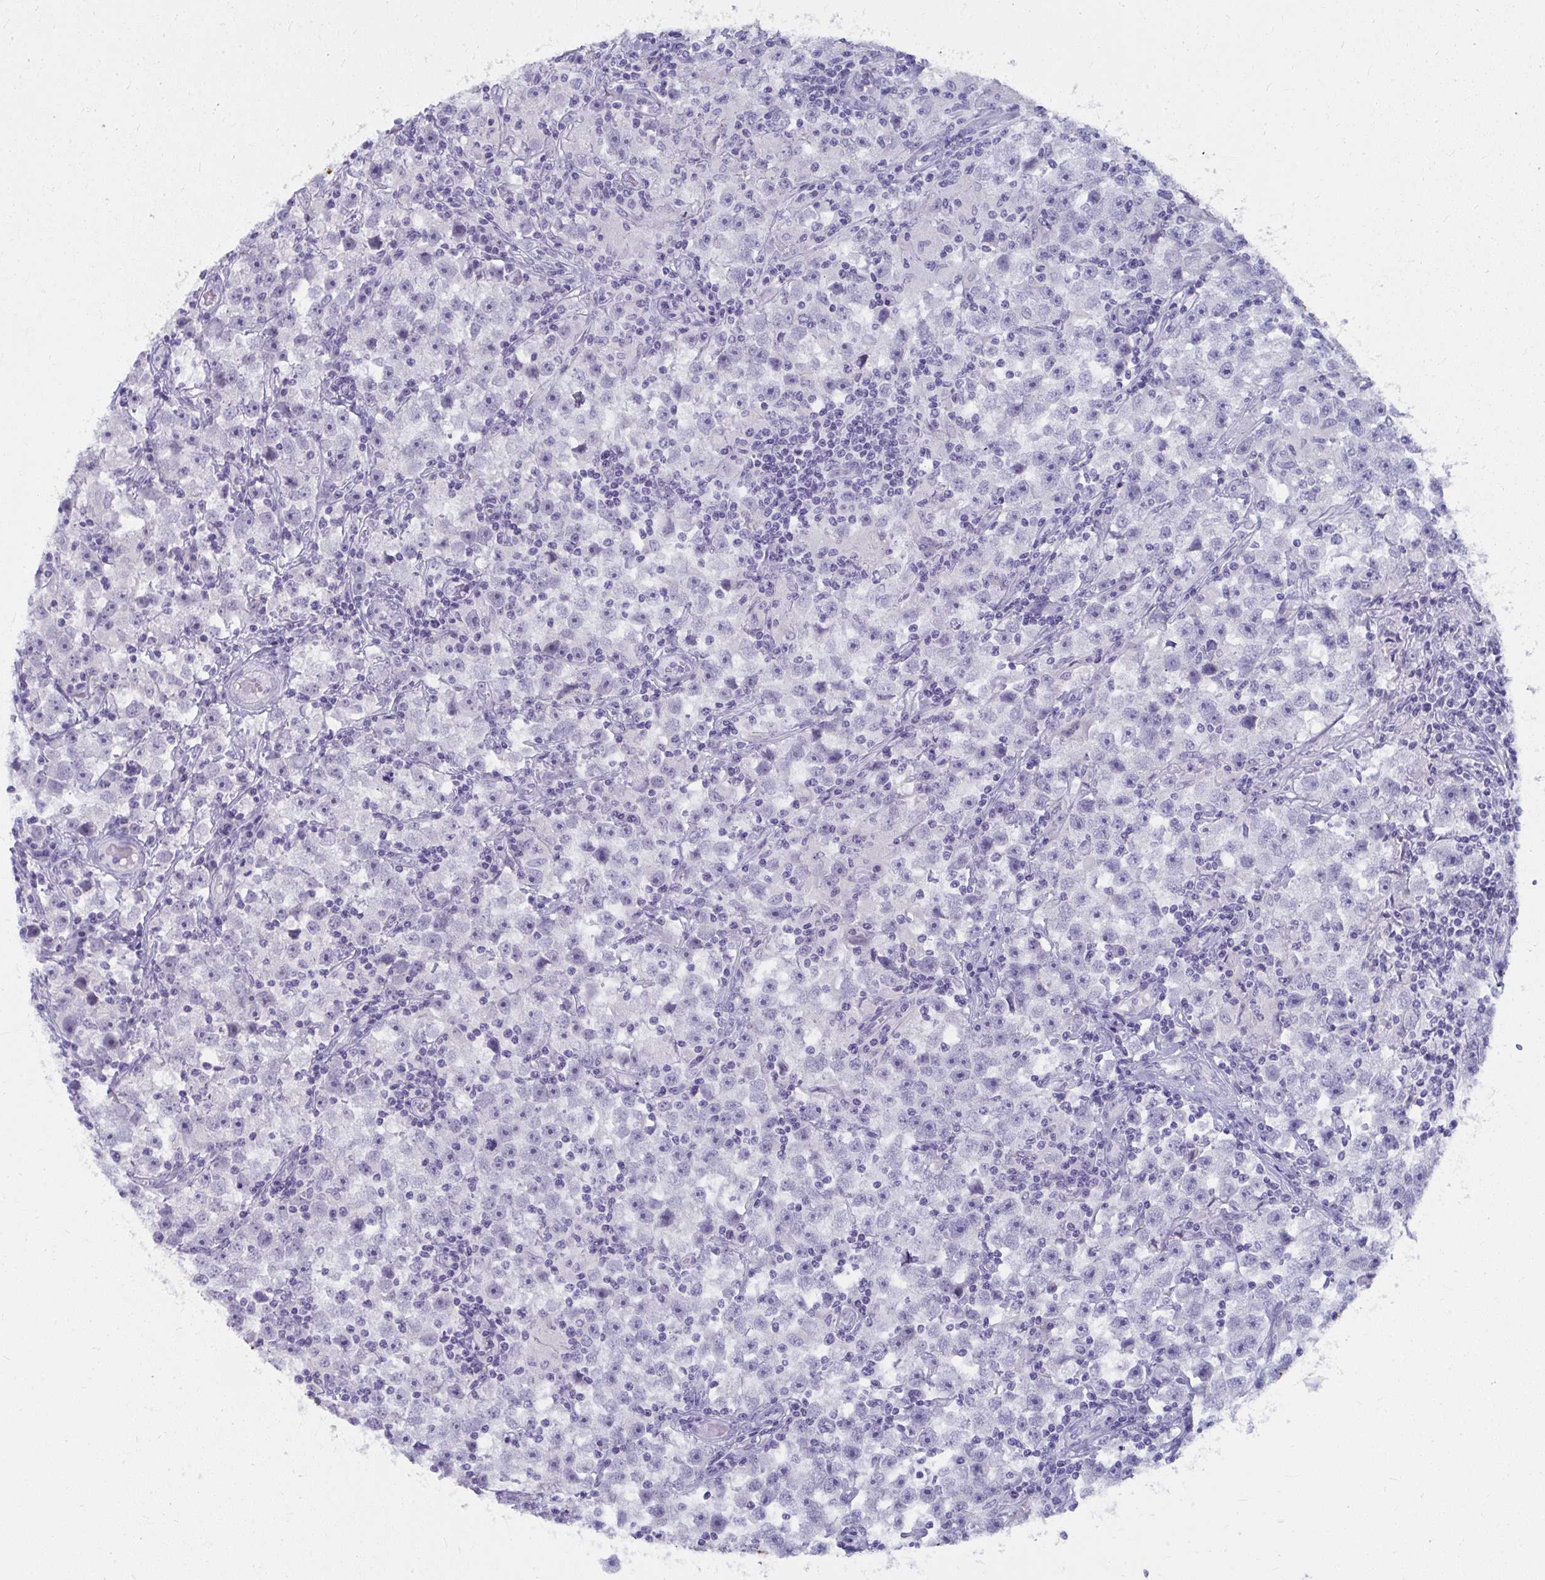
{"staining": {"intensity": "negative", "quantity": "none", "location": "none"}, "tissue": "testis cancer", "cell_type": "Tumor cells", "image_type": "cancer", "snomed": [{"axis": "morphology", "description": "Seminoma, NOS"}, {"axis": "topography", "description": "Testis"}], "caption": "Immunohistochemical staining of human testis cancer (seminoma) exhibits no significant expression in tumor cells.", "gene": "UGT3A2", "patient": {"sex": "male", "age": 33}}